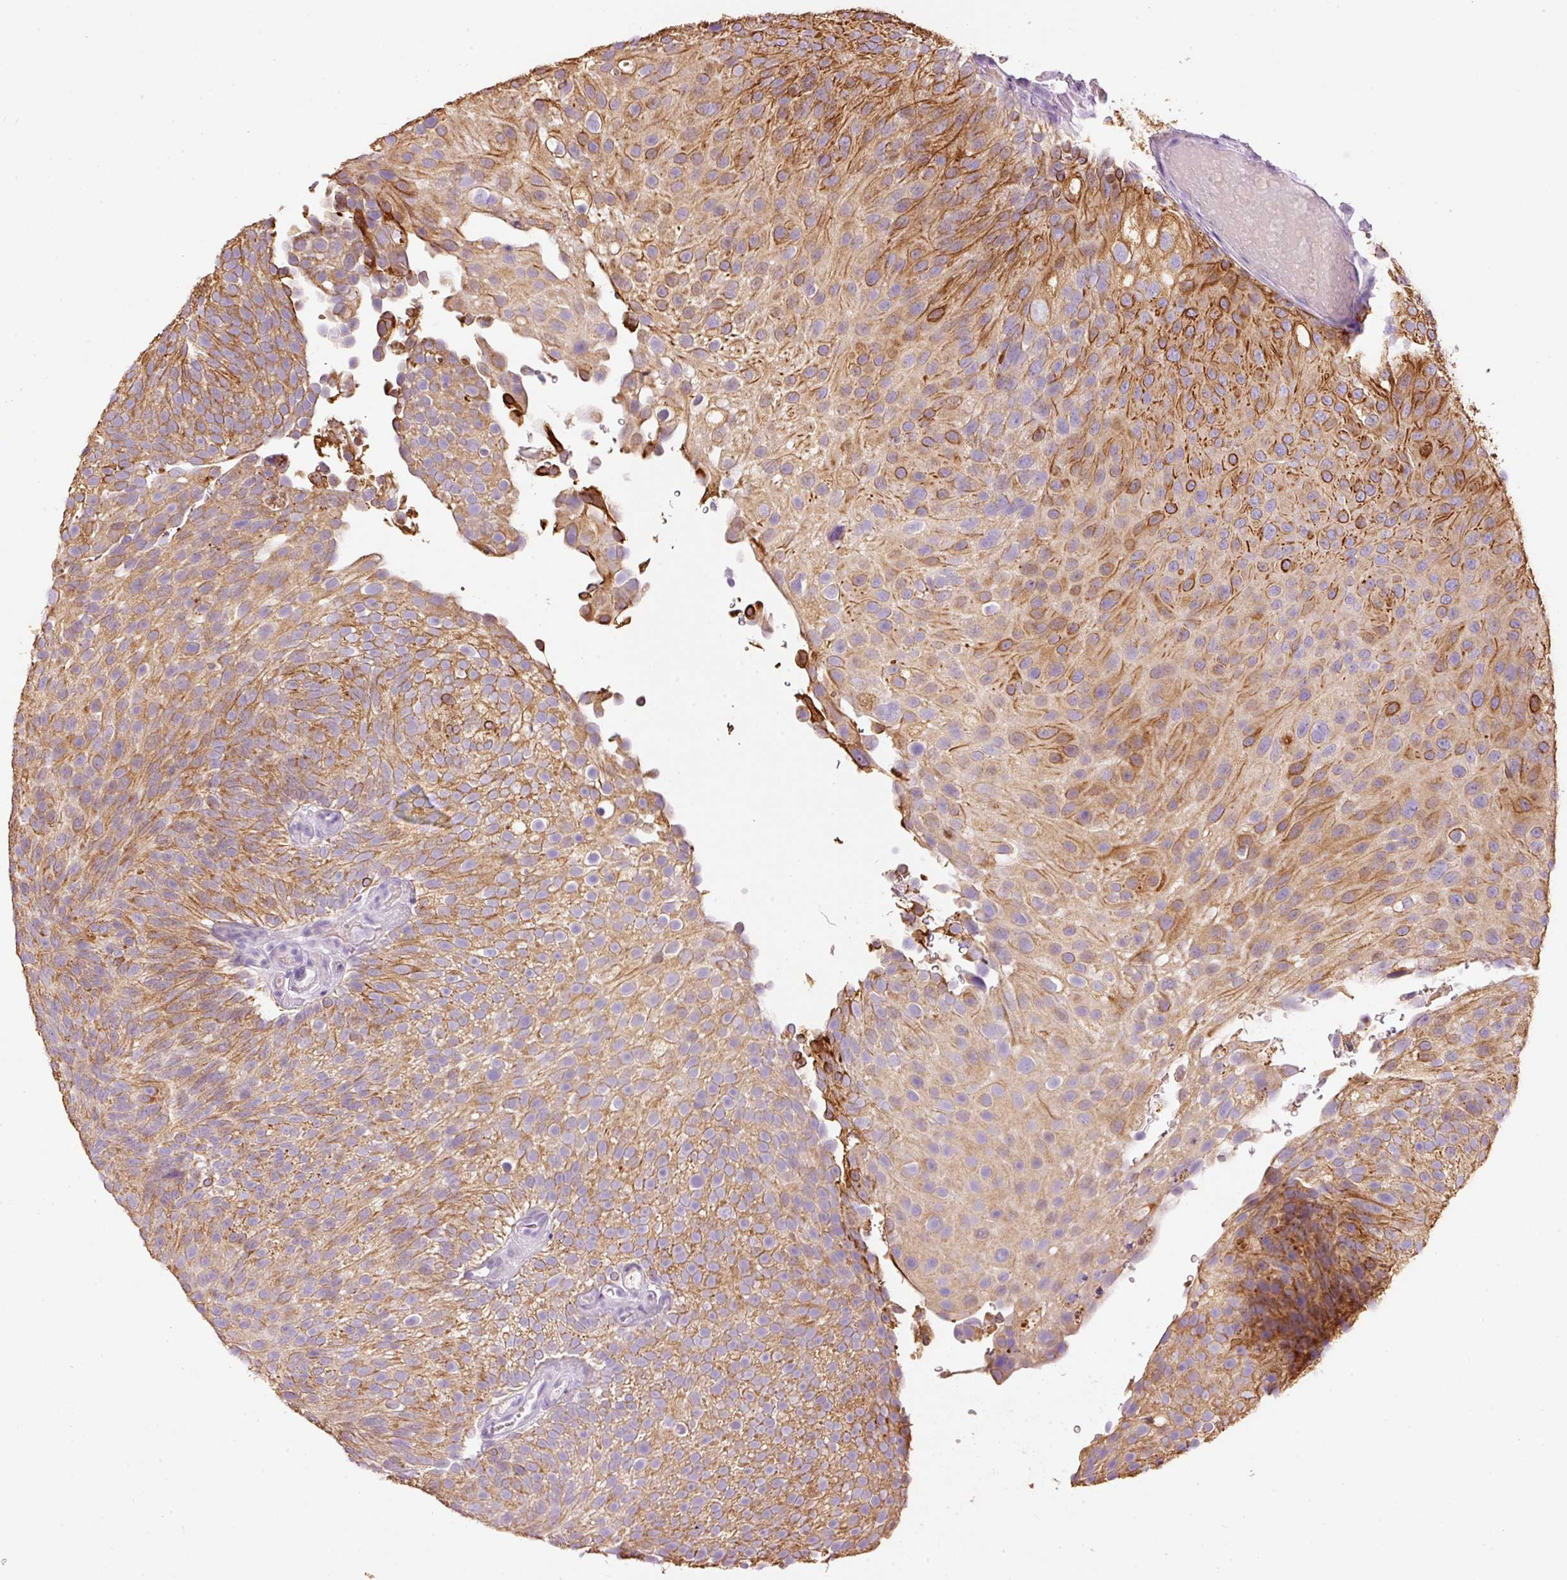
{"staining": {"intensity": "moderate", "quantity": ">75%", "location": "cytoplasmic/membranous"}, "tissue": "urothelial cancer", "cell_type": "Tumor cells", "image_type": "cancer", "snomed": [{"axis": "morphology", "description": "Urothelial carcinoma, Low grade"}, {"axis": "topography", "description": "Urinary bladder"}], "caption": "There is medium levels of moderate cytoplasmic/membranous positivity in tumor cells of urothelial cancer, as demonstrated by immunohistochemical staining (brown color).", "gene": "CARD16", "patient": {"sex": "male", "age": 78}}